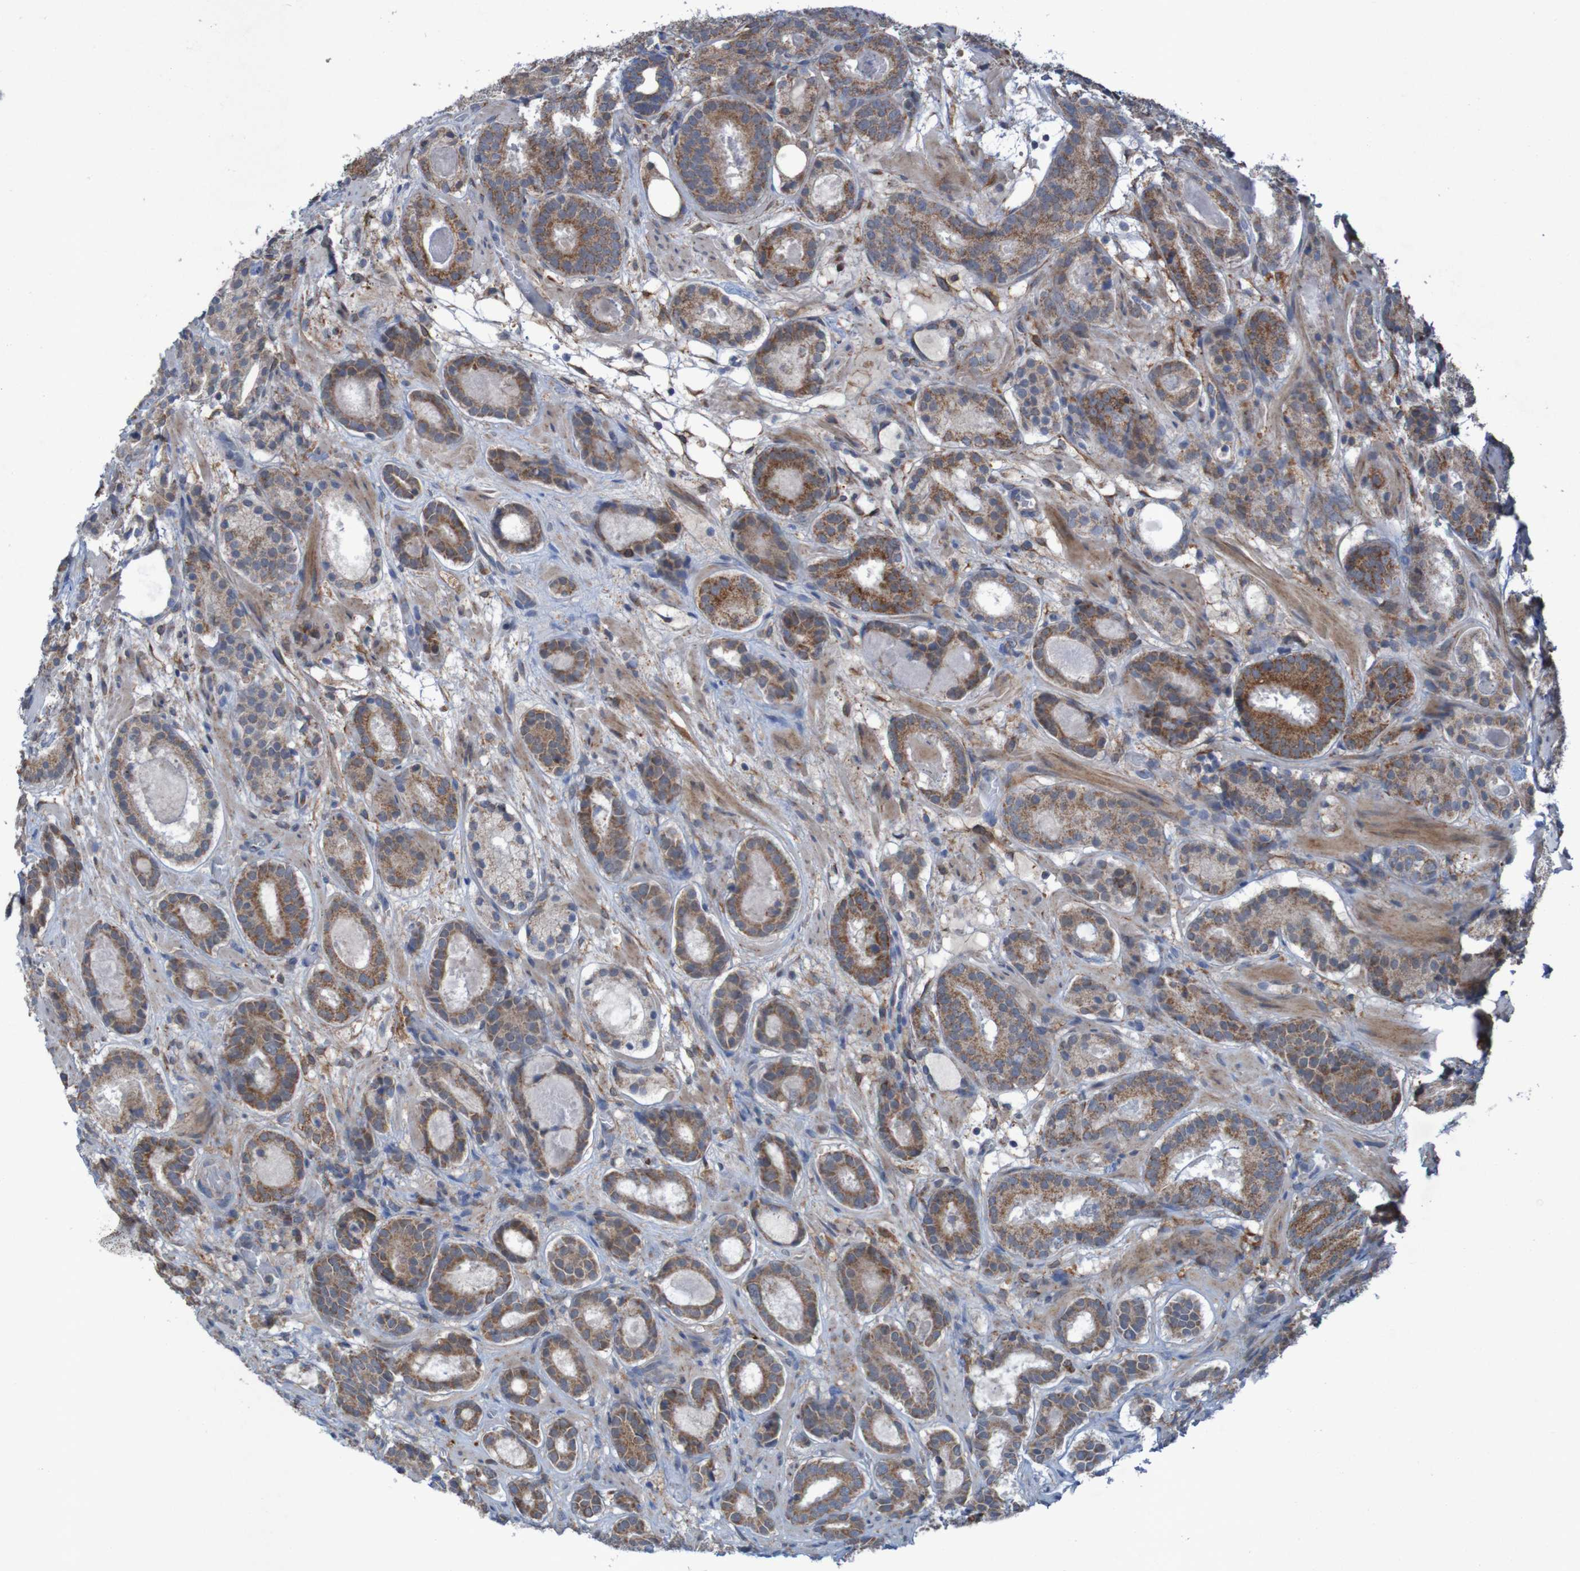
{"staining": {"intensity": "moderate", "quantity": ">75%", "location": "cytoplasmic/membranous"}, "tissue": "prostate cancer", "cell_type": "Tumor cells", "image_type": "cancer", "snomed": [{"axis": "morphology", "description": "Adenocarcinoma, Low grade"}, {"axis": "topography", "description": "Prostate"}], "caption": "The micrograph shows a brown stain indicating the presence of a protein in the cytoplasmic/membranous of tumor cells in adenocarcinoma (low-grade) (prostate).", "gene": "CCDC51", "patient": {"sex": "male", "age": 69}}